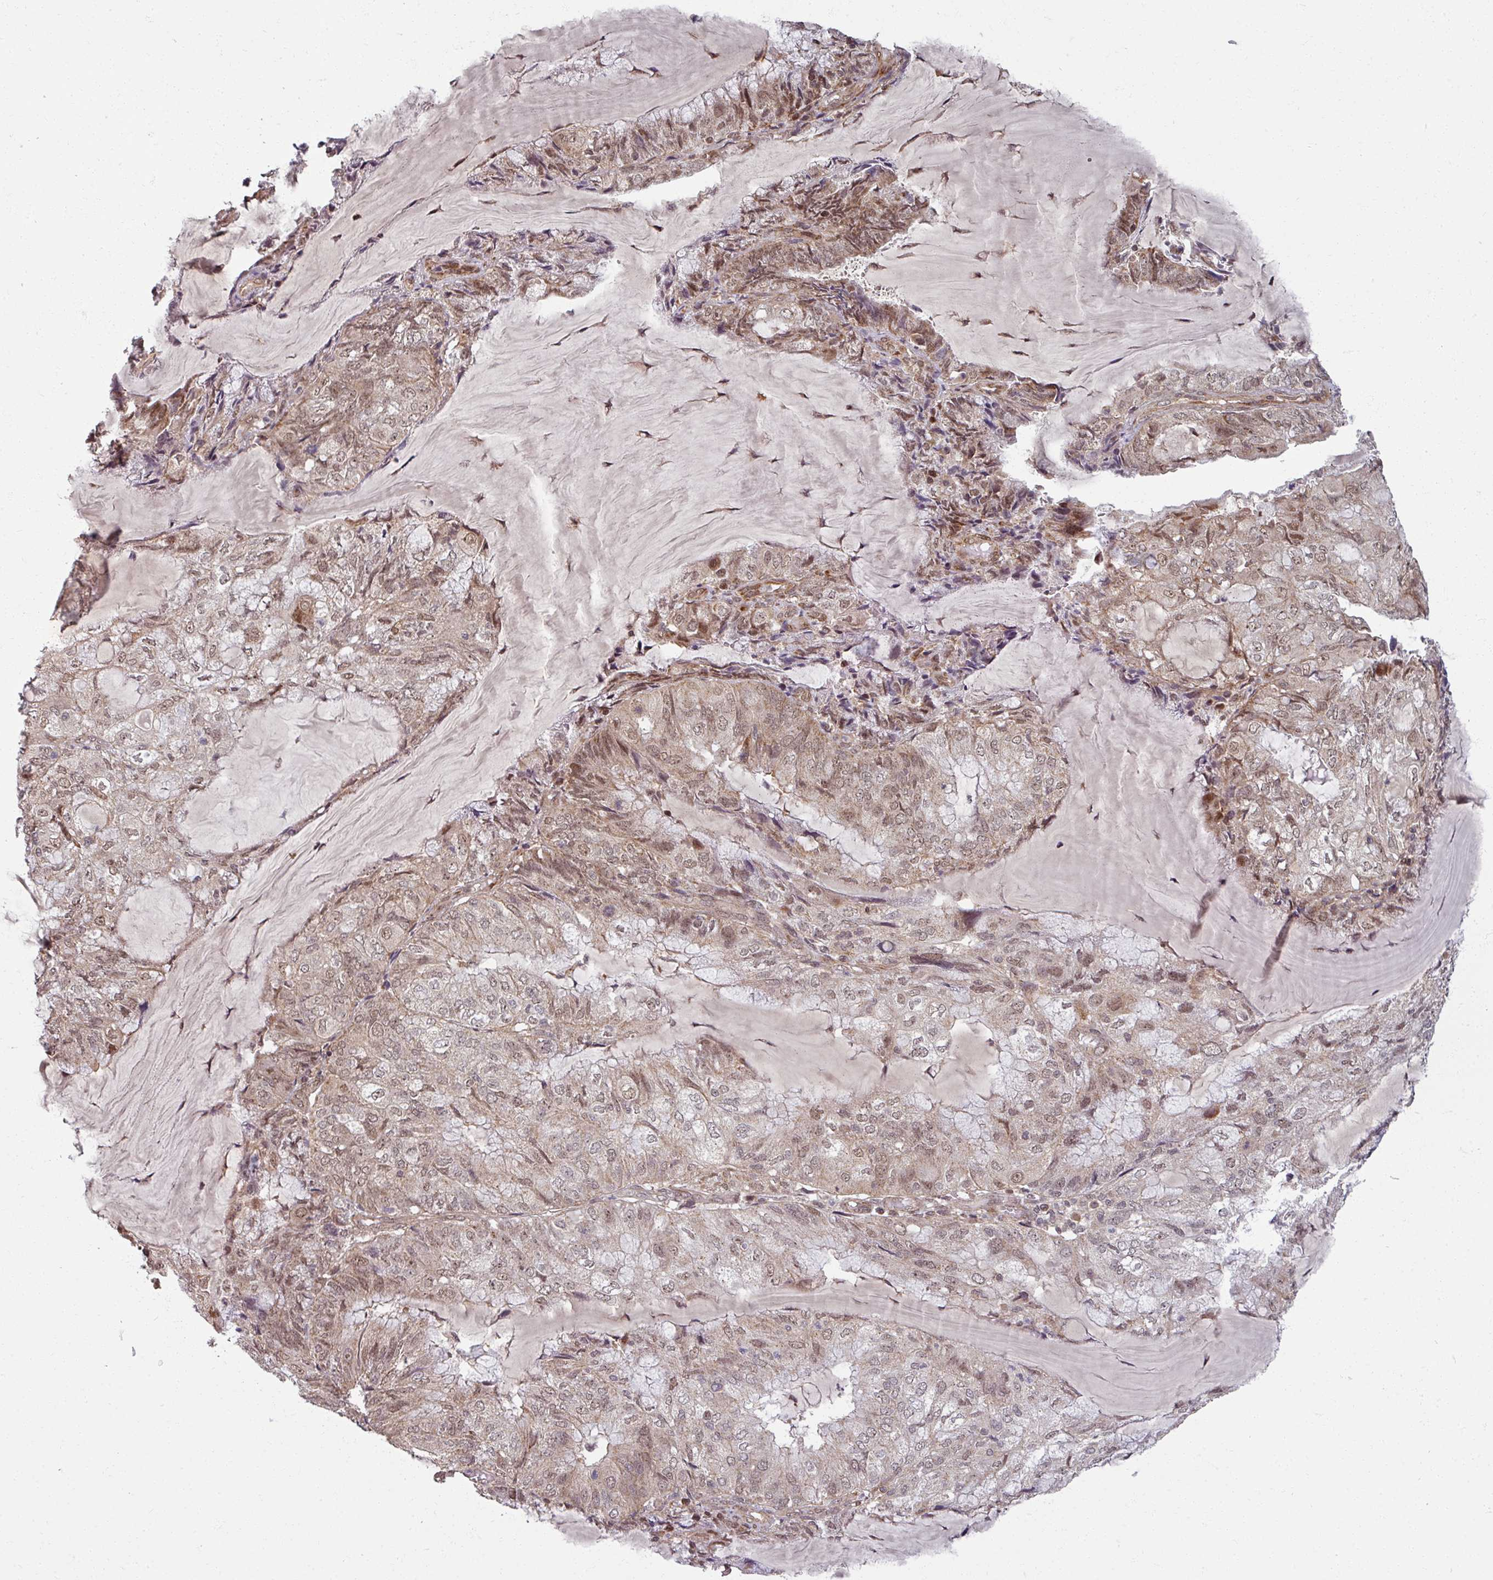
{"staining": {"intensity": "moderate", "quantity": ">75%", "location": "nuclear"}, "tissue": "endometrial cancer", "cell_type": "Tumor cells", "image_type": "cancer", "snomed": [{"axis": "morphology", "description": "Adenocarcinoma, NOS"}, {"axis": "topography", "description": "Endometrium"}], "caption": "Protein expression analysis of endometrial cancer reveals moderate nuclear staining in approximately >75% of tumor cells.", "gene": "SWI5", "patient": {"sex": "female", "age": 81}}